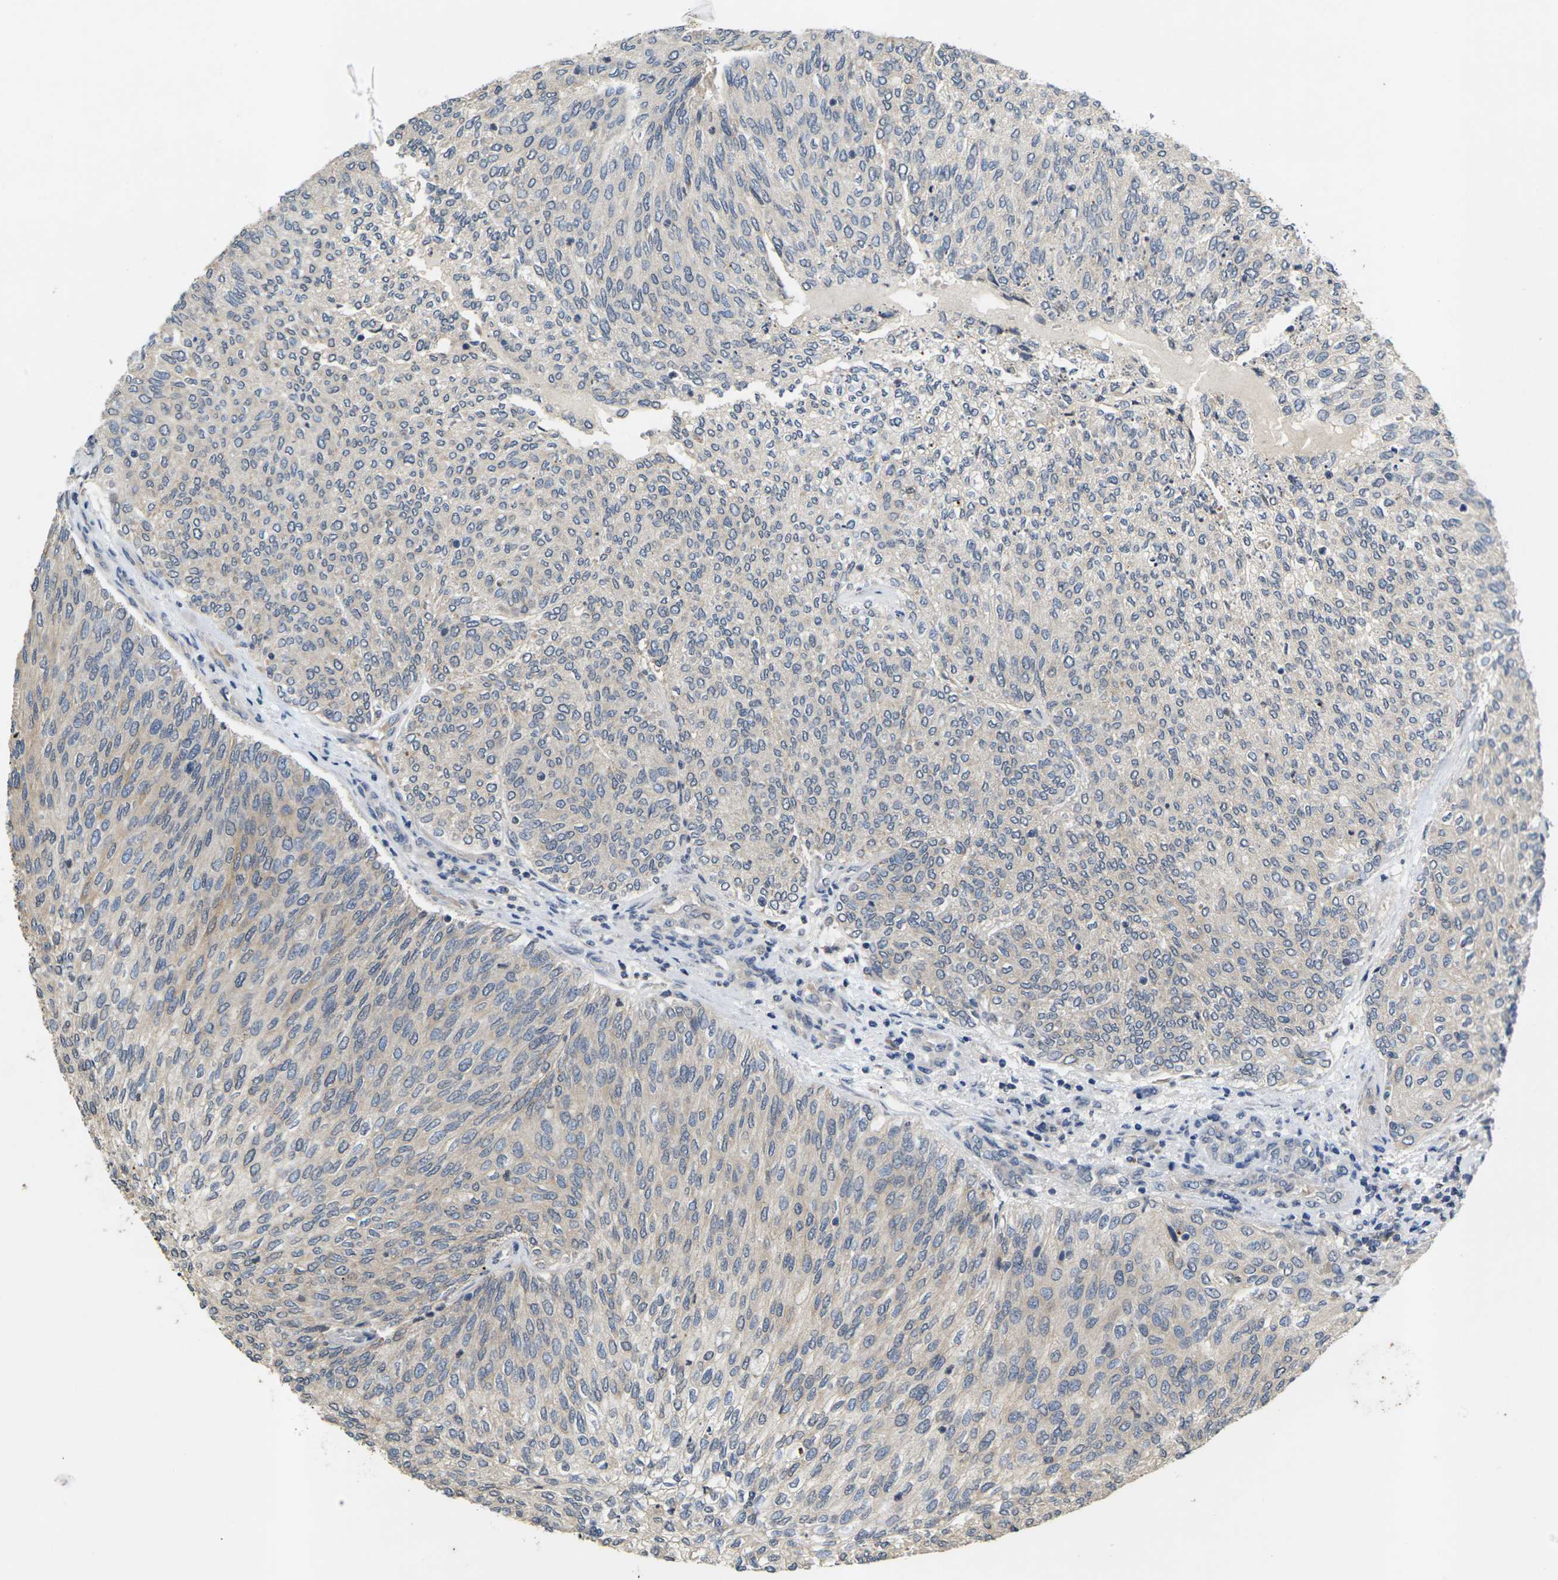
{"staining": {"intensity": "weak", "quantity": "25%-75%", "location": "cytoplasmic/membranous"}, "tissue": "urothelial cancer", "cell_type": "Tumor cells", "image_type": "cancer", "snomed": [{"axis": "morphology", "description": "Urothelial carcinoma, Low grade"}, {"axis": "topography", "description": "Urinary bladder"}], "caption": "Urothelial carcinoma (low-grade) stained with immunohistochemistry displays weak cytoplasmic/membranous positivity in approximately 25%-75% of tumor cells. The staining was performed using DAB to visualize the protein expression in brown, while the nuclei were stained in blue with hematoxylin (Magnification: 20x).", "gene": "SLC2A2", "patient": {"sex": "female", "age": 79}}